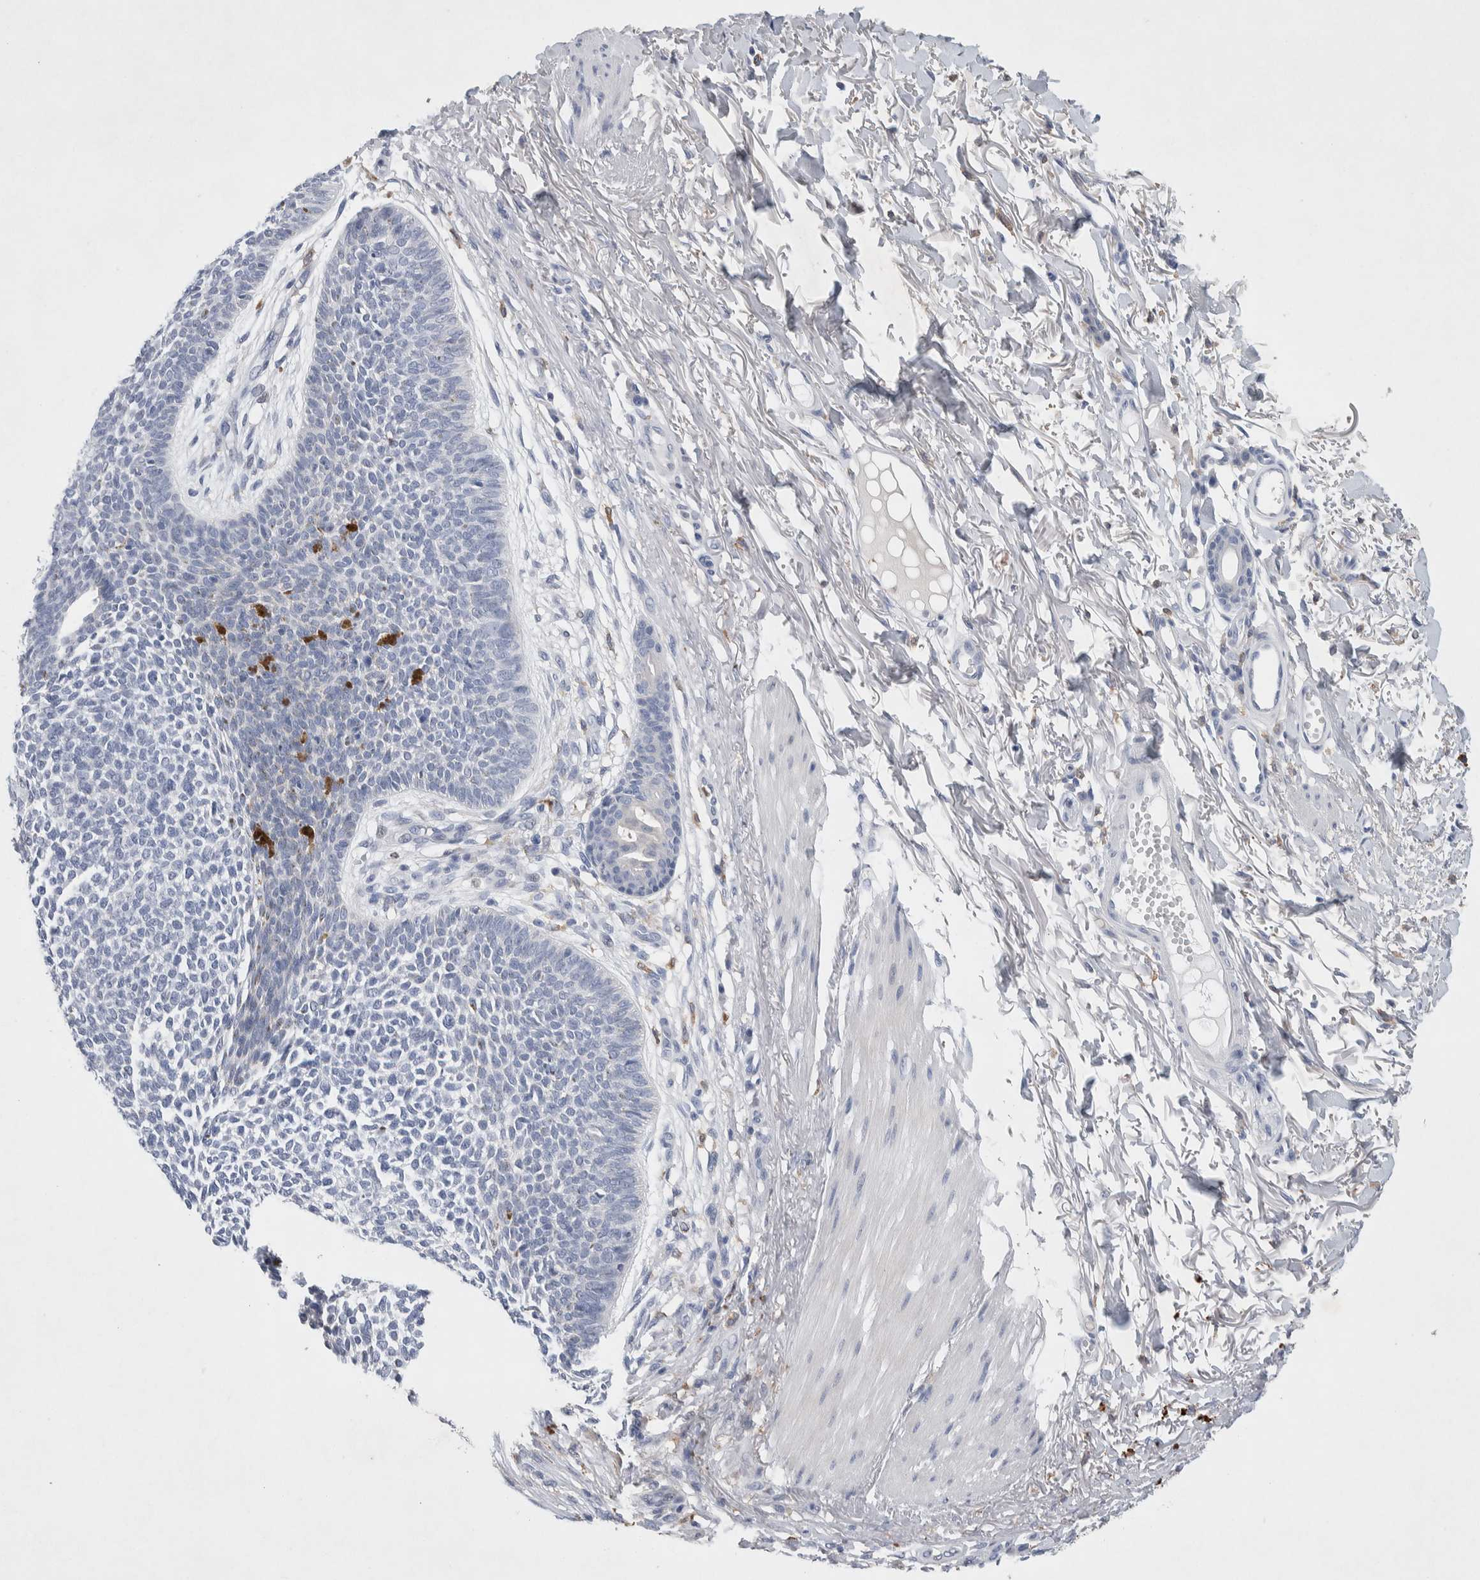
{"staining": {"intensity": "negative", "quantity": "none", "location": "none"}, "tissue": "skin cancer", "cell_type": "Tumor cells", "image_type": "cancer", "snomed": [{"axis": "morphology", "description": "Basal cell carcinoma"}, {"axis": "topography", "description": "Skin"}], "caption": "Immunohistochemistry (IHC) photomicrograph of basal cell carcinoma (skin) stained for a protein (brown), which exhibits no staining in tumor cells.", "gene": "NCF2", "patient": {"sex": "female", "age": 84}}